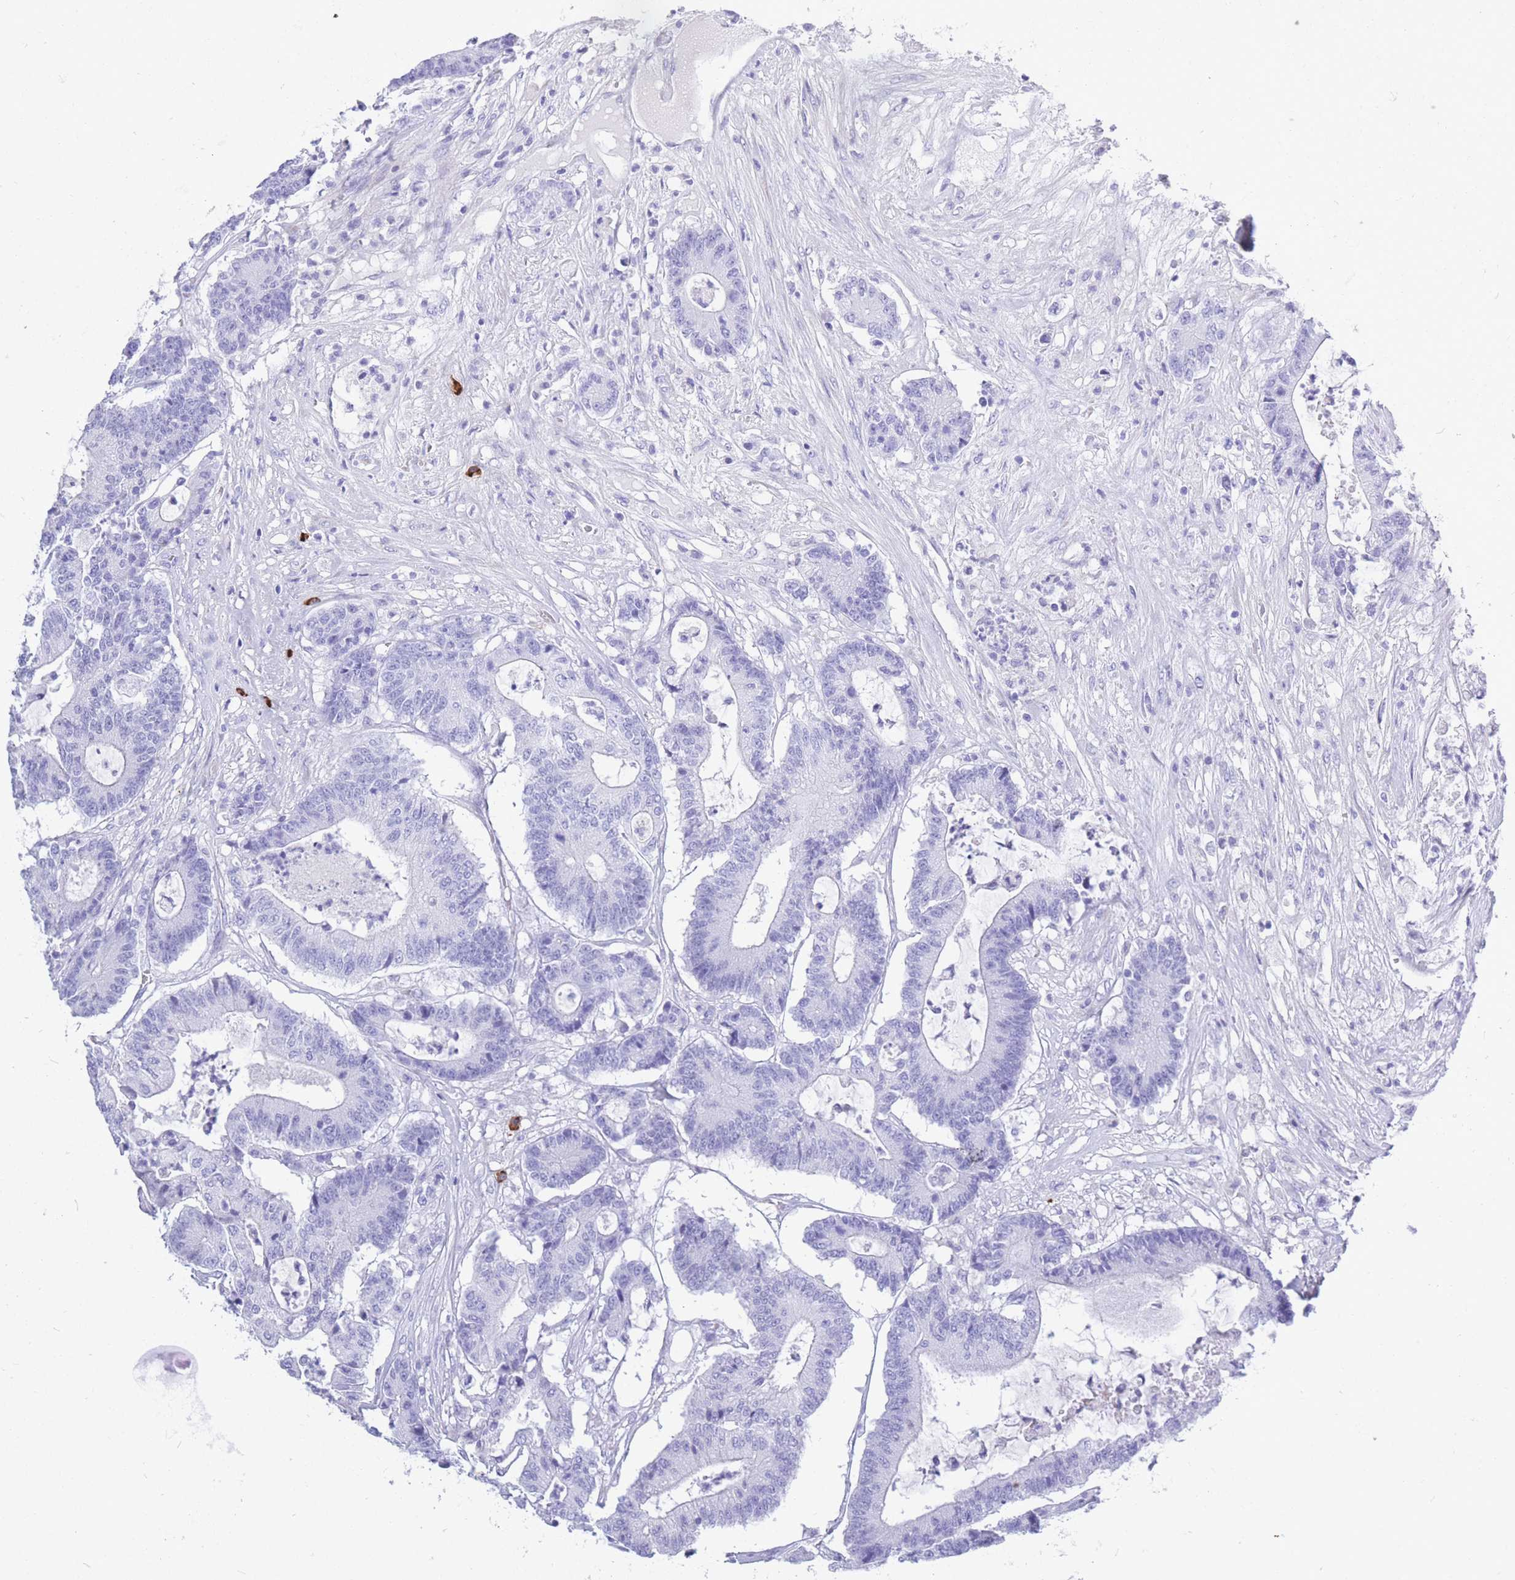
{"staining": {"intensity": "negative", "quantity": "none", "location": "none"}, "tissue": "colorectal cancer", "cell_type": "Tumor cells", "image_type": "cancer", "snomed": [{"axis": "morphology", "description": "Adenocarcinoma, NOS"}, {"axis": "topography", "description": "Colon"}], "caption": "Adenocarcinoma (colorectal) stained for a protein using immunohistochemistry (IHC) displays no staining tumor cells.", "gene": "ZFP62", "patient": {"sex": "female", "age": 84}}